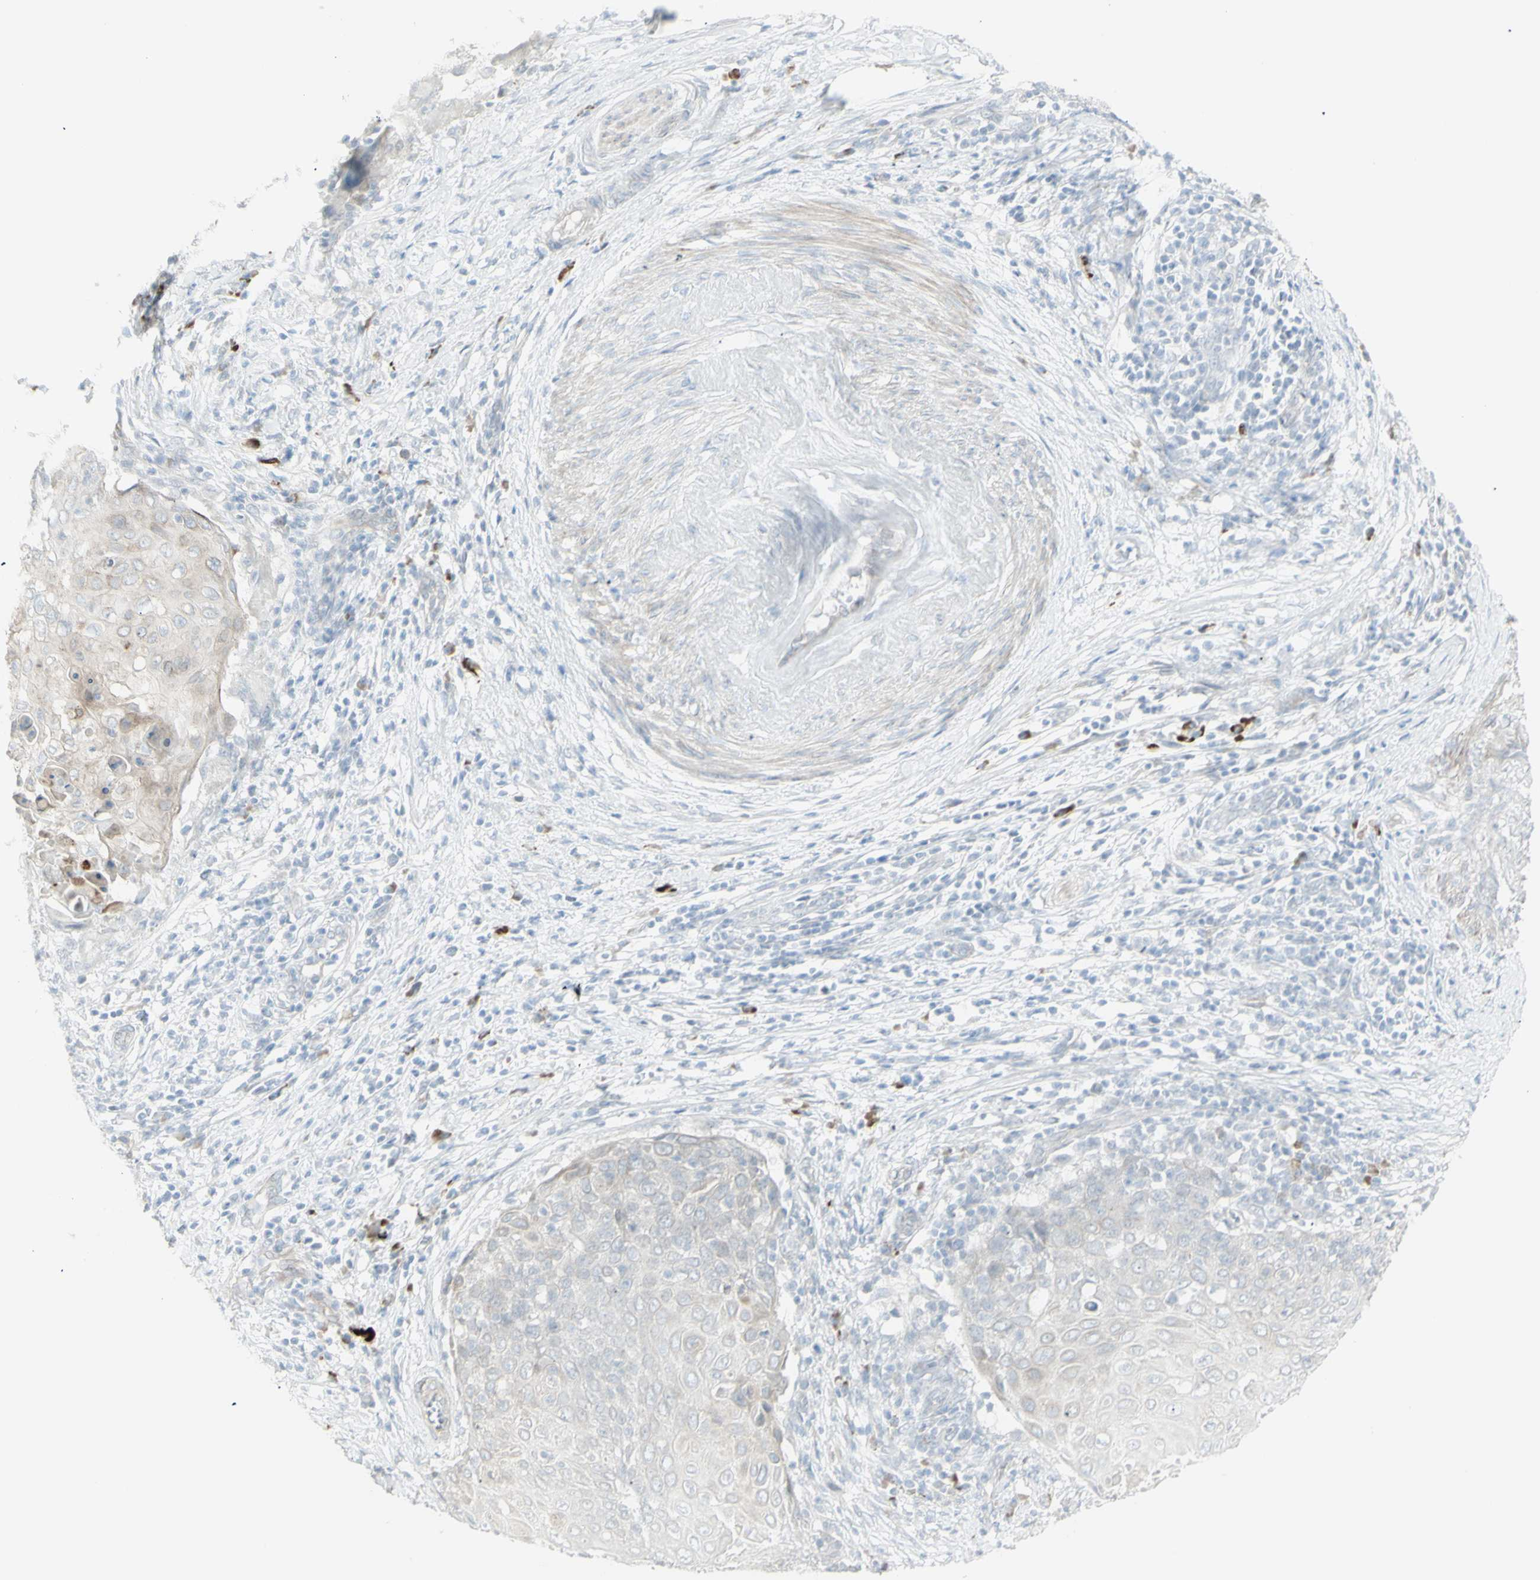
{"staining": {"intensity": "negative", "quantity": "none", "location": "none"}, "tissue": "cervical cancer", "cell_type": "Tumor cells", "image_type": "cancer", "snomed": [{"axis": "morphology", "description": "Squamous cell carcinoma, NOS"}, {"axis": "topography", "description": "Cervix"}], "caption": "A micrograph of squamous cell carcinoma (cervical) stained for a protein demonstrates no brown staining in tumor cells.", "gene": "NDST4", "patient": {"sex": "female", "age": 39}}